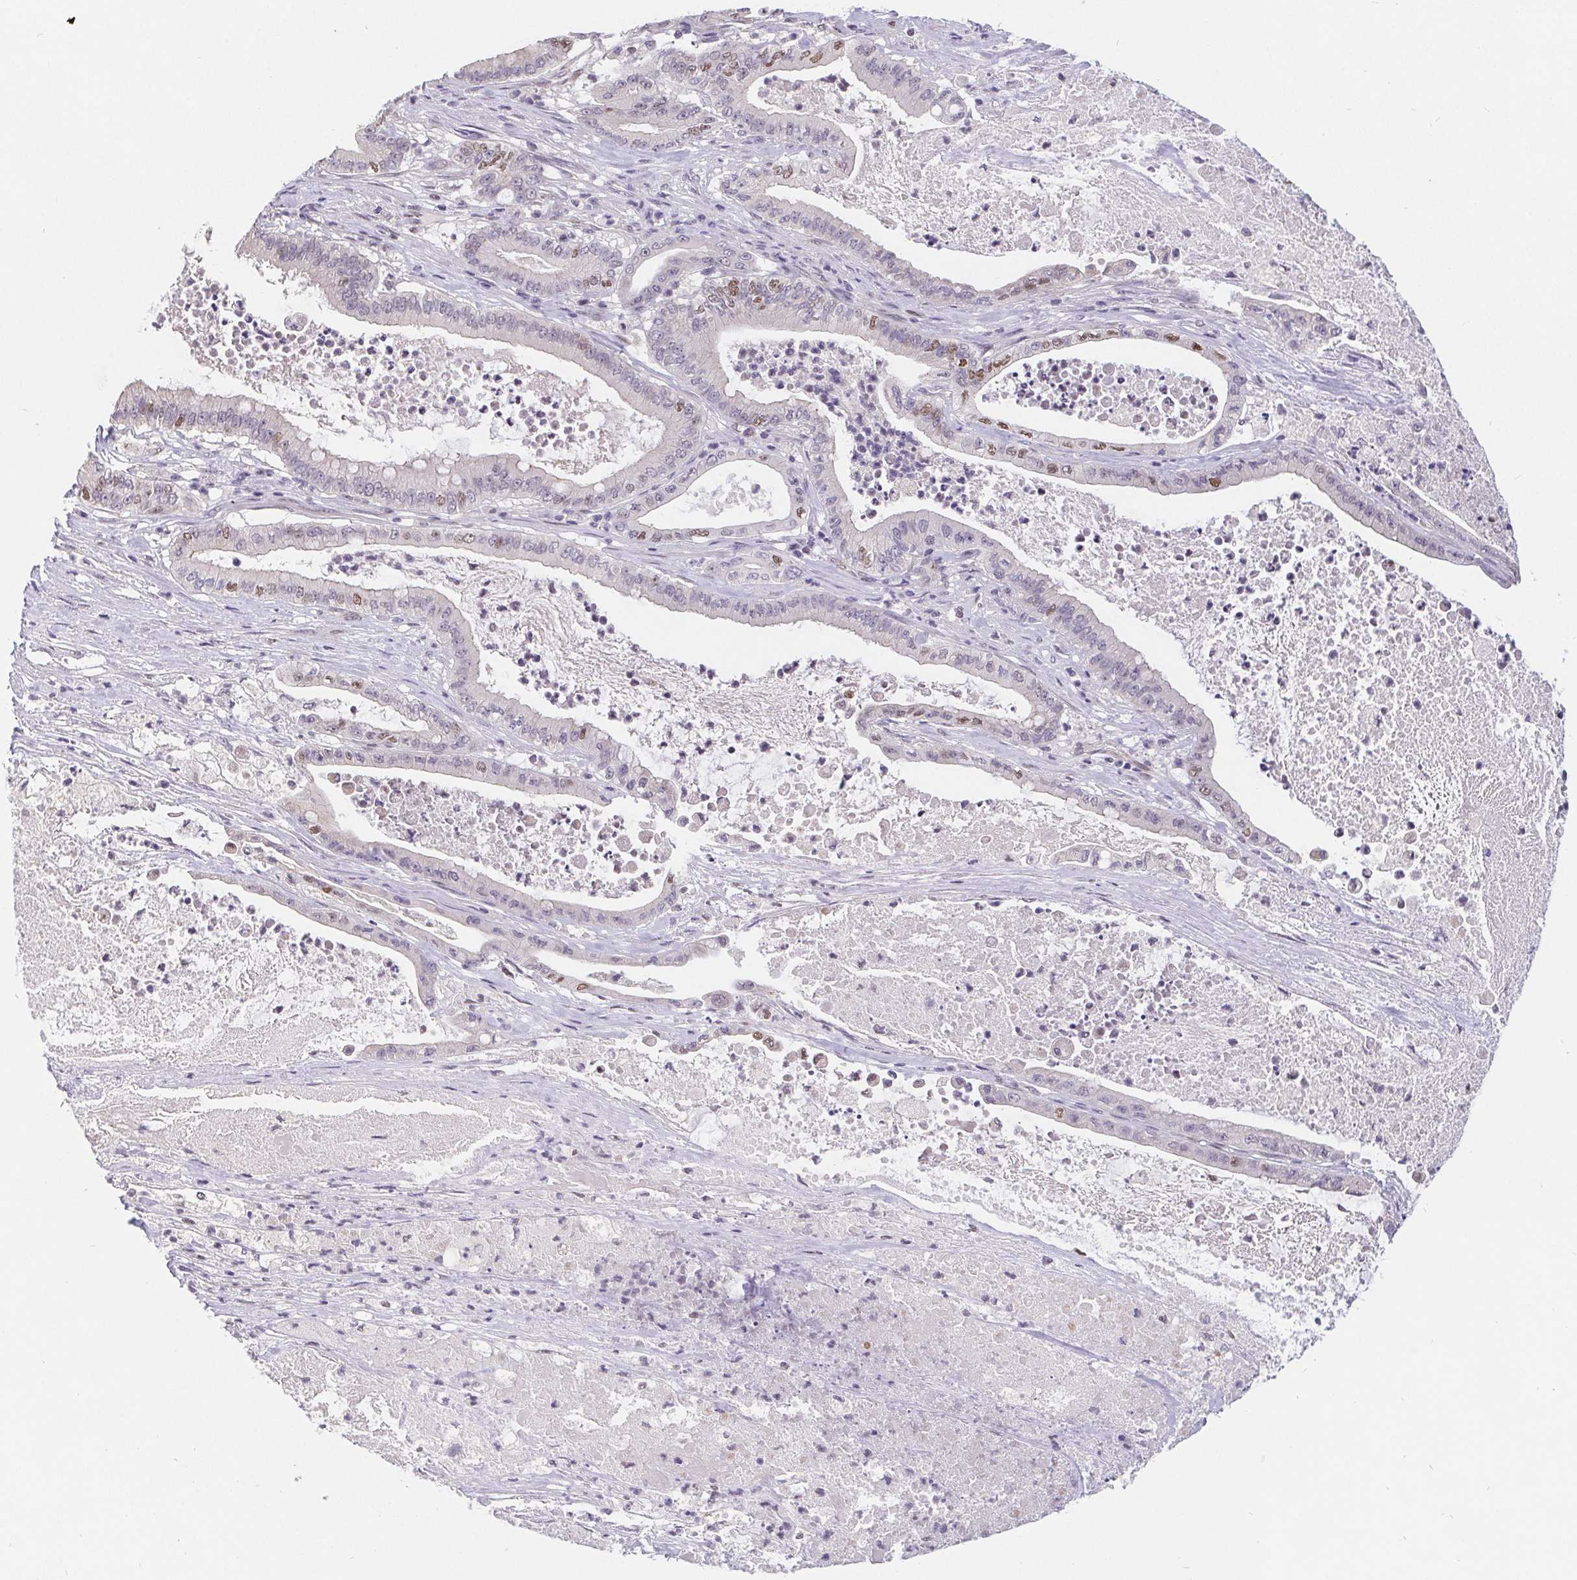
{"staining": {"intensity": "moderate", "quantity": "<25%", "location": "nuclear"}, "tissue": "pancreatic cancer", "cell_type": "Tumor cells", "image_type": "cancer", "snomed": [{"axis": "morphology", "description": "Adenocarcinoma, NOS"}, {"axis": "topography", "description": "Pancreas"}], "caption": "This is an image of immunohistochemistry staining of pancreatic adenocarcinoma, which shows moderate staining in the nuclear of tumor cells.", "gene": "POU2F1", "patient": {"sex": "male", "age": 71}}